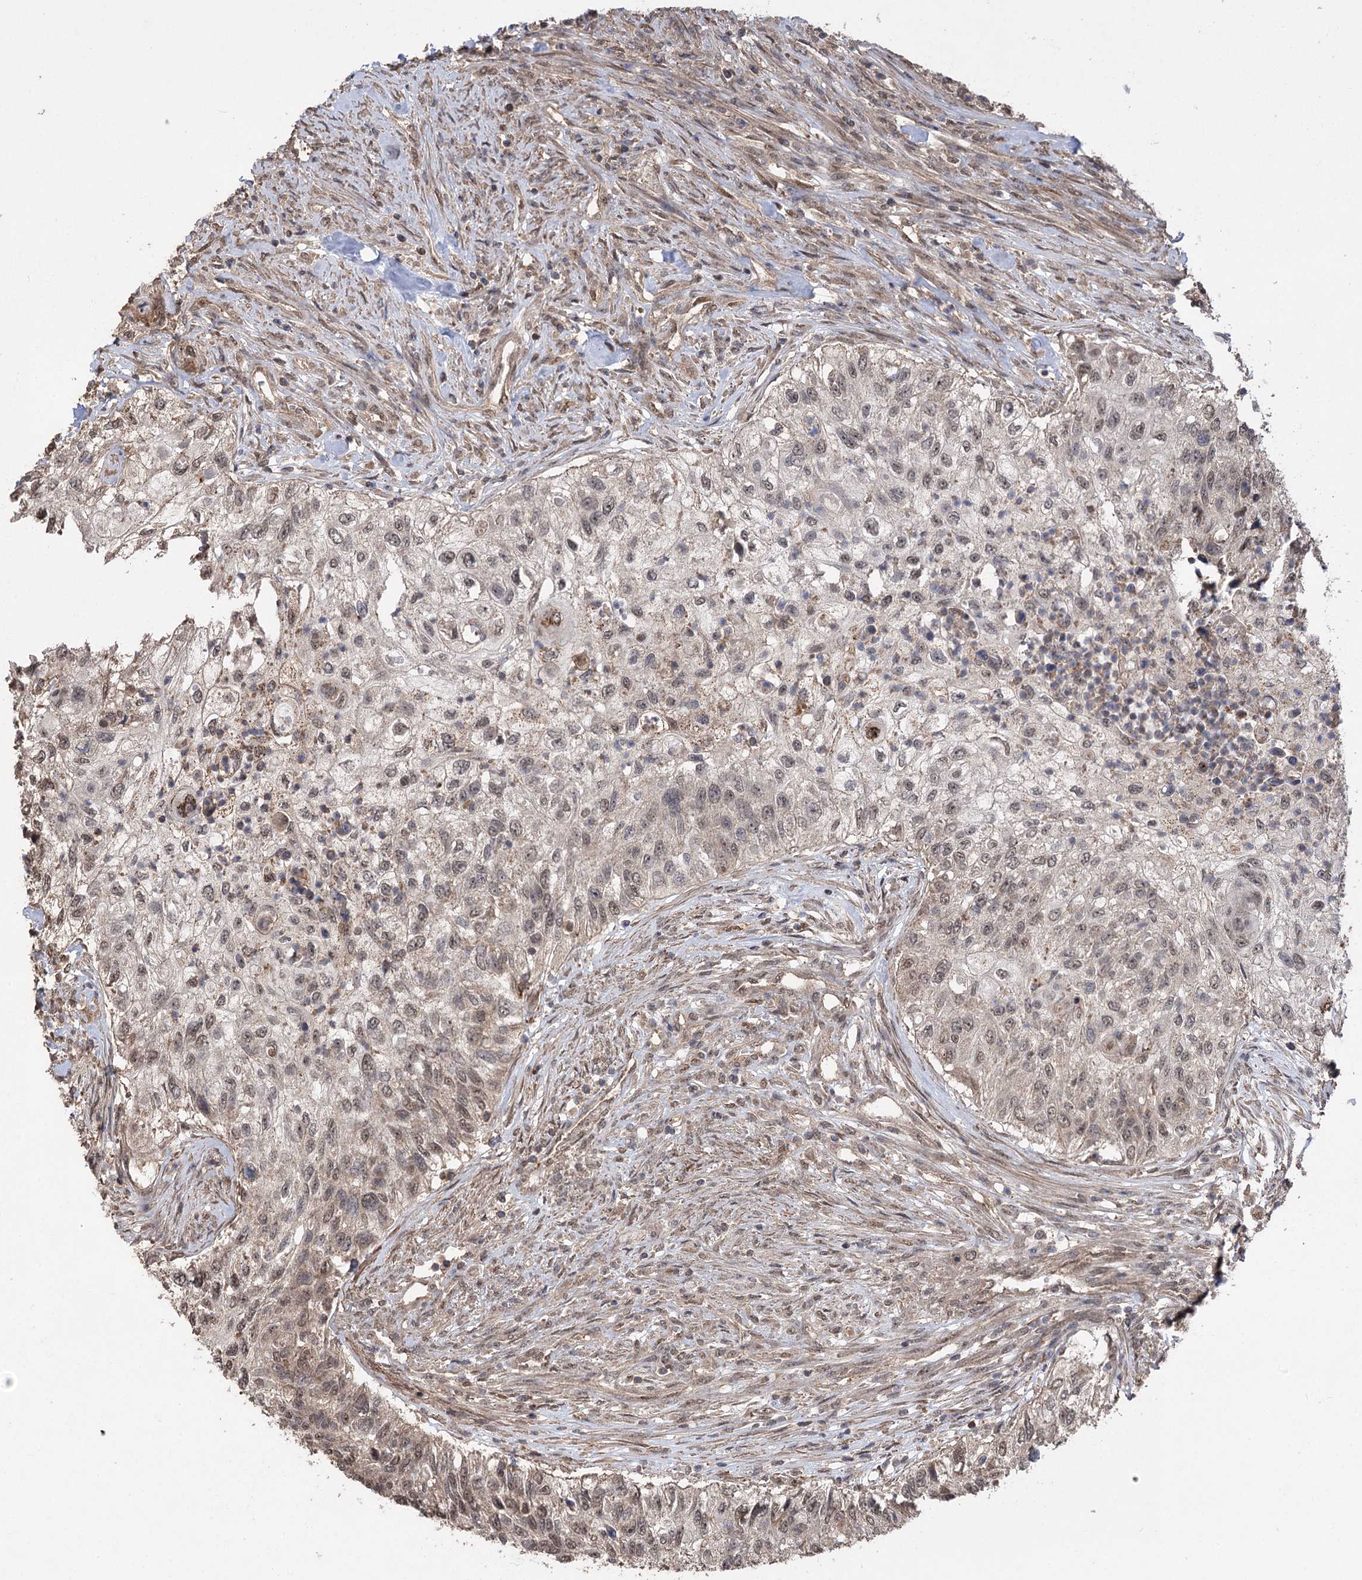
{"staining": {"intensity": "moderate", "quantity": ">75%", "location": "cytoplasmic/membranous,nuclear"}, "tissue": "urothelial cancer", "cell_type": "Tumor cells", "image_type": "cancer", "snomed": [{"axis": "morphology", "description": "Urothelial carcinoma, High grade"}, {"axis": "topography", "description": "Urinary bladder"}], "caption": "Protein positivity by IHC demonstrates moderate cytoplasmic/membranous and nuclear expression in approximately >75% of tumor cells in urothelial carcinoma (high-grade).", "gene": "TENM2", "patient": {"sex": "female", "age": 60}}